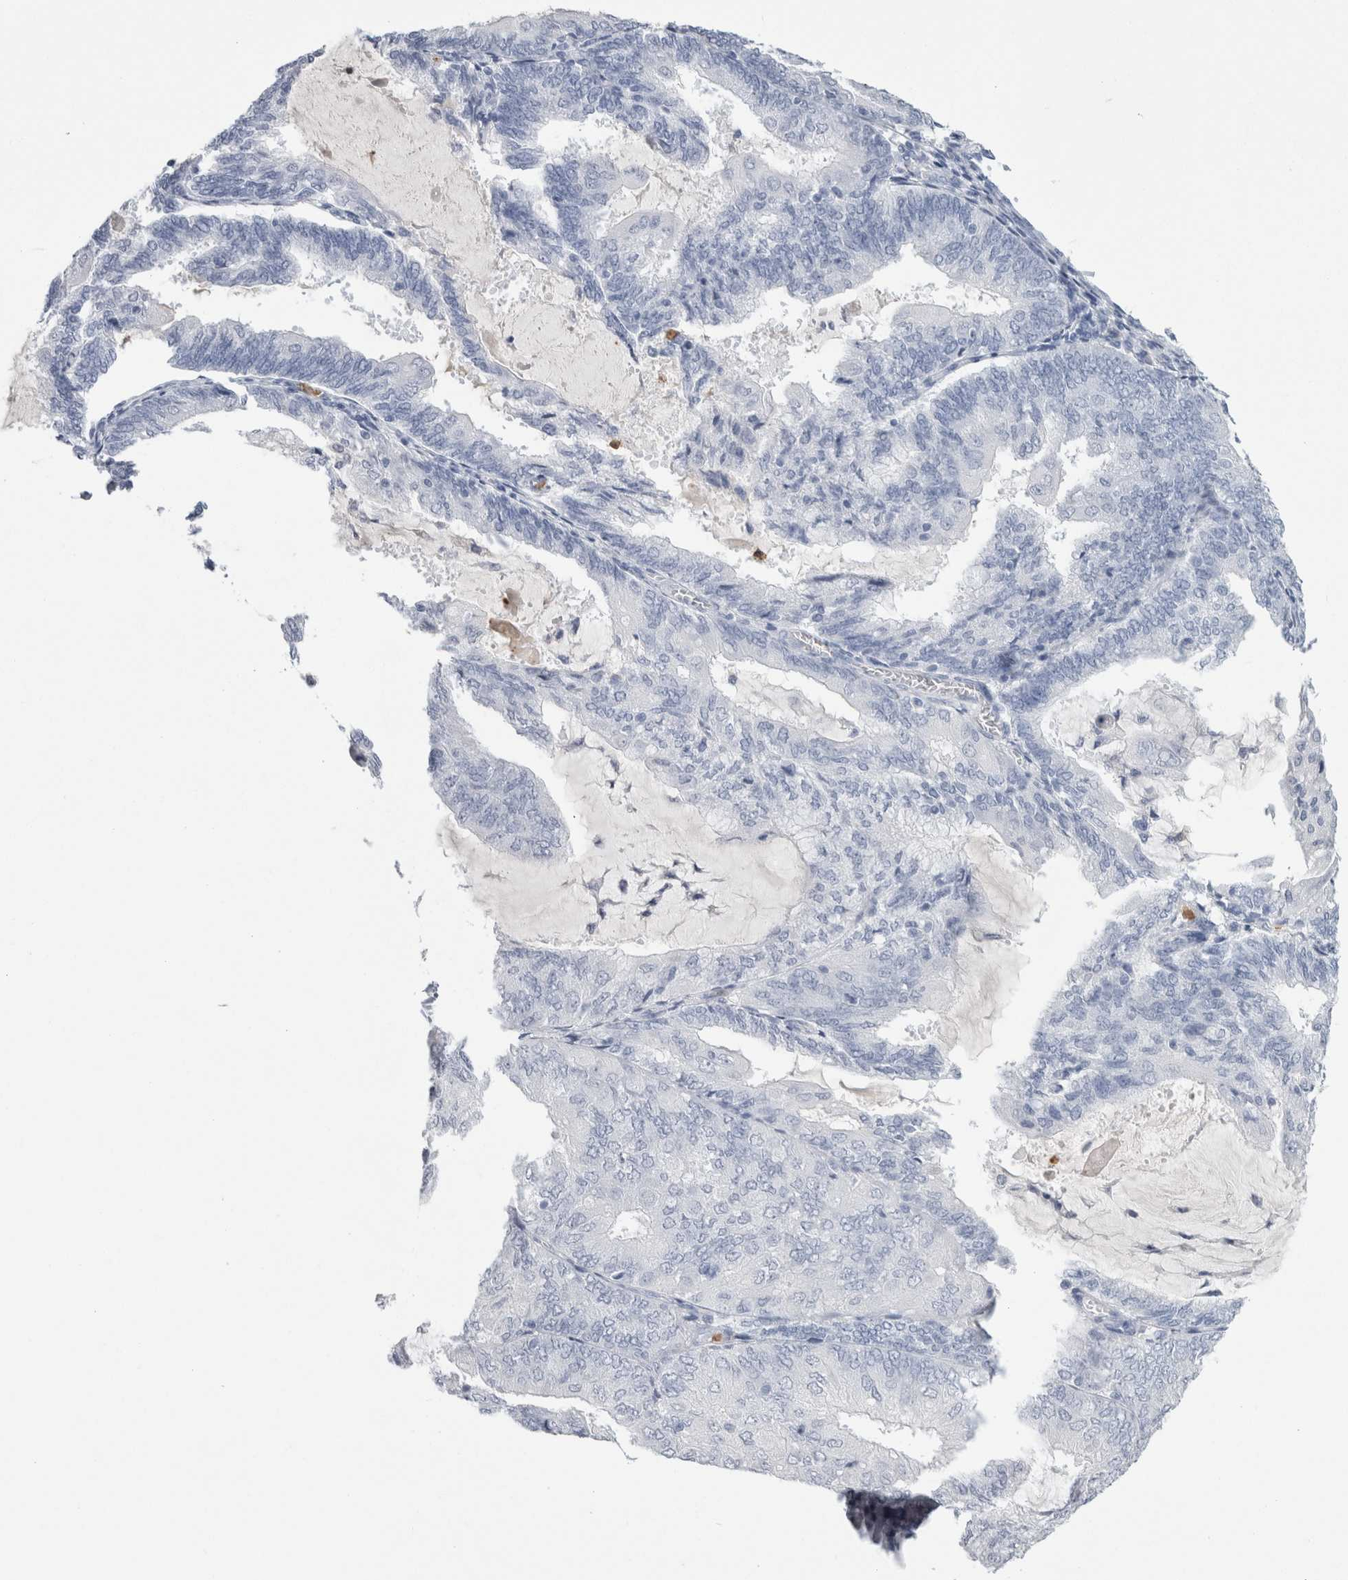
{"staining": {"intensity": "negative", "quantity": "none", "location": "none"}, "tissue": "endometrial cancer", "cell_type": "Tumor cells", "image_type": "cancer", "snomed": [{"axis": "morphology", "description": "Adenocarcinoma, NOS"}, {"axis": "topography", "description": "Endometrium"}], "caption": "Adenocarcinoma (endometrial) stained for a protein using IHC shows no positivity tumor cells.", "gene": "S100A12", "patient": {"sex": "female", "age": 81}}